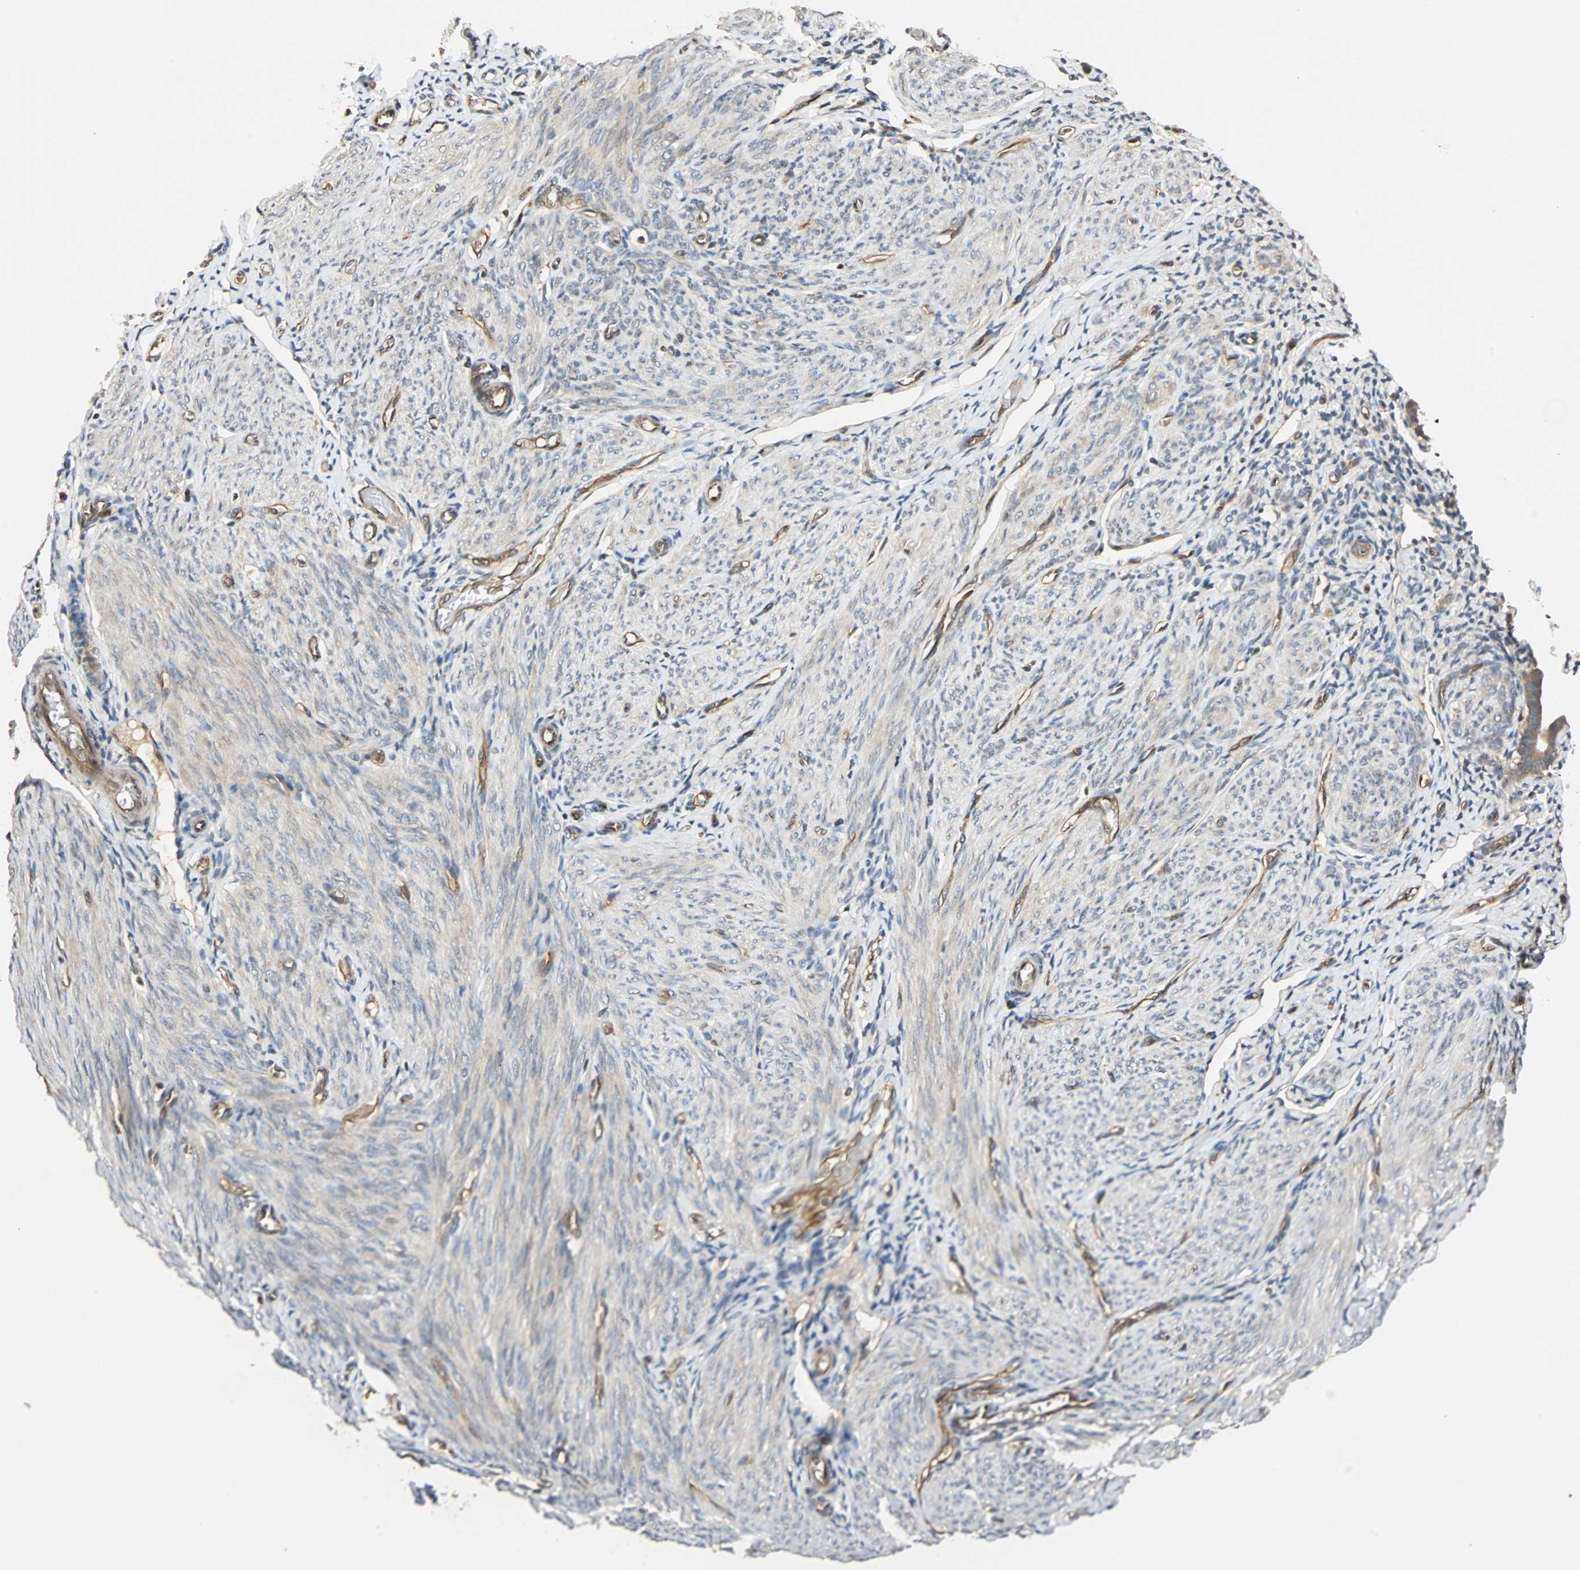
{"staining": {"intensity": "negative", "quantity": "none", "location": "none"}, "tissue": "endometrium", "cell_type": "Cells in endometrial stroma", "image_type": "normal", "snomed": [{"axis": "morphology", "description": "Normal tissue, NOS"}, {"axis": "topography", "description": "Endometrium"}], "caption": "Normal endometrium was stained to show a protein in brown. There is no significant staining in cells in endometrial stroma. (DAB (3,3'-diaminobenzidine) immunohistochemistry visualized using brightfield microscopy, high magnification).", "gene": "GALK1", "patient": {"sex": "female", "age": 61}}